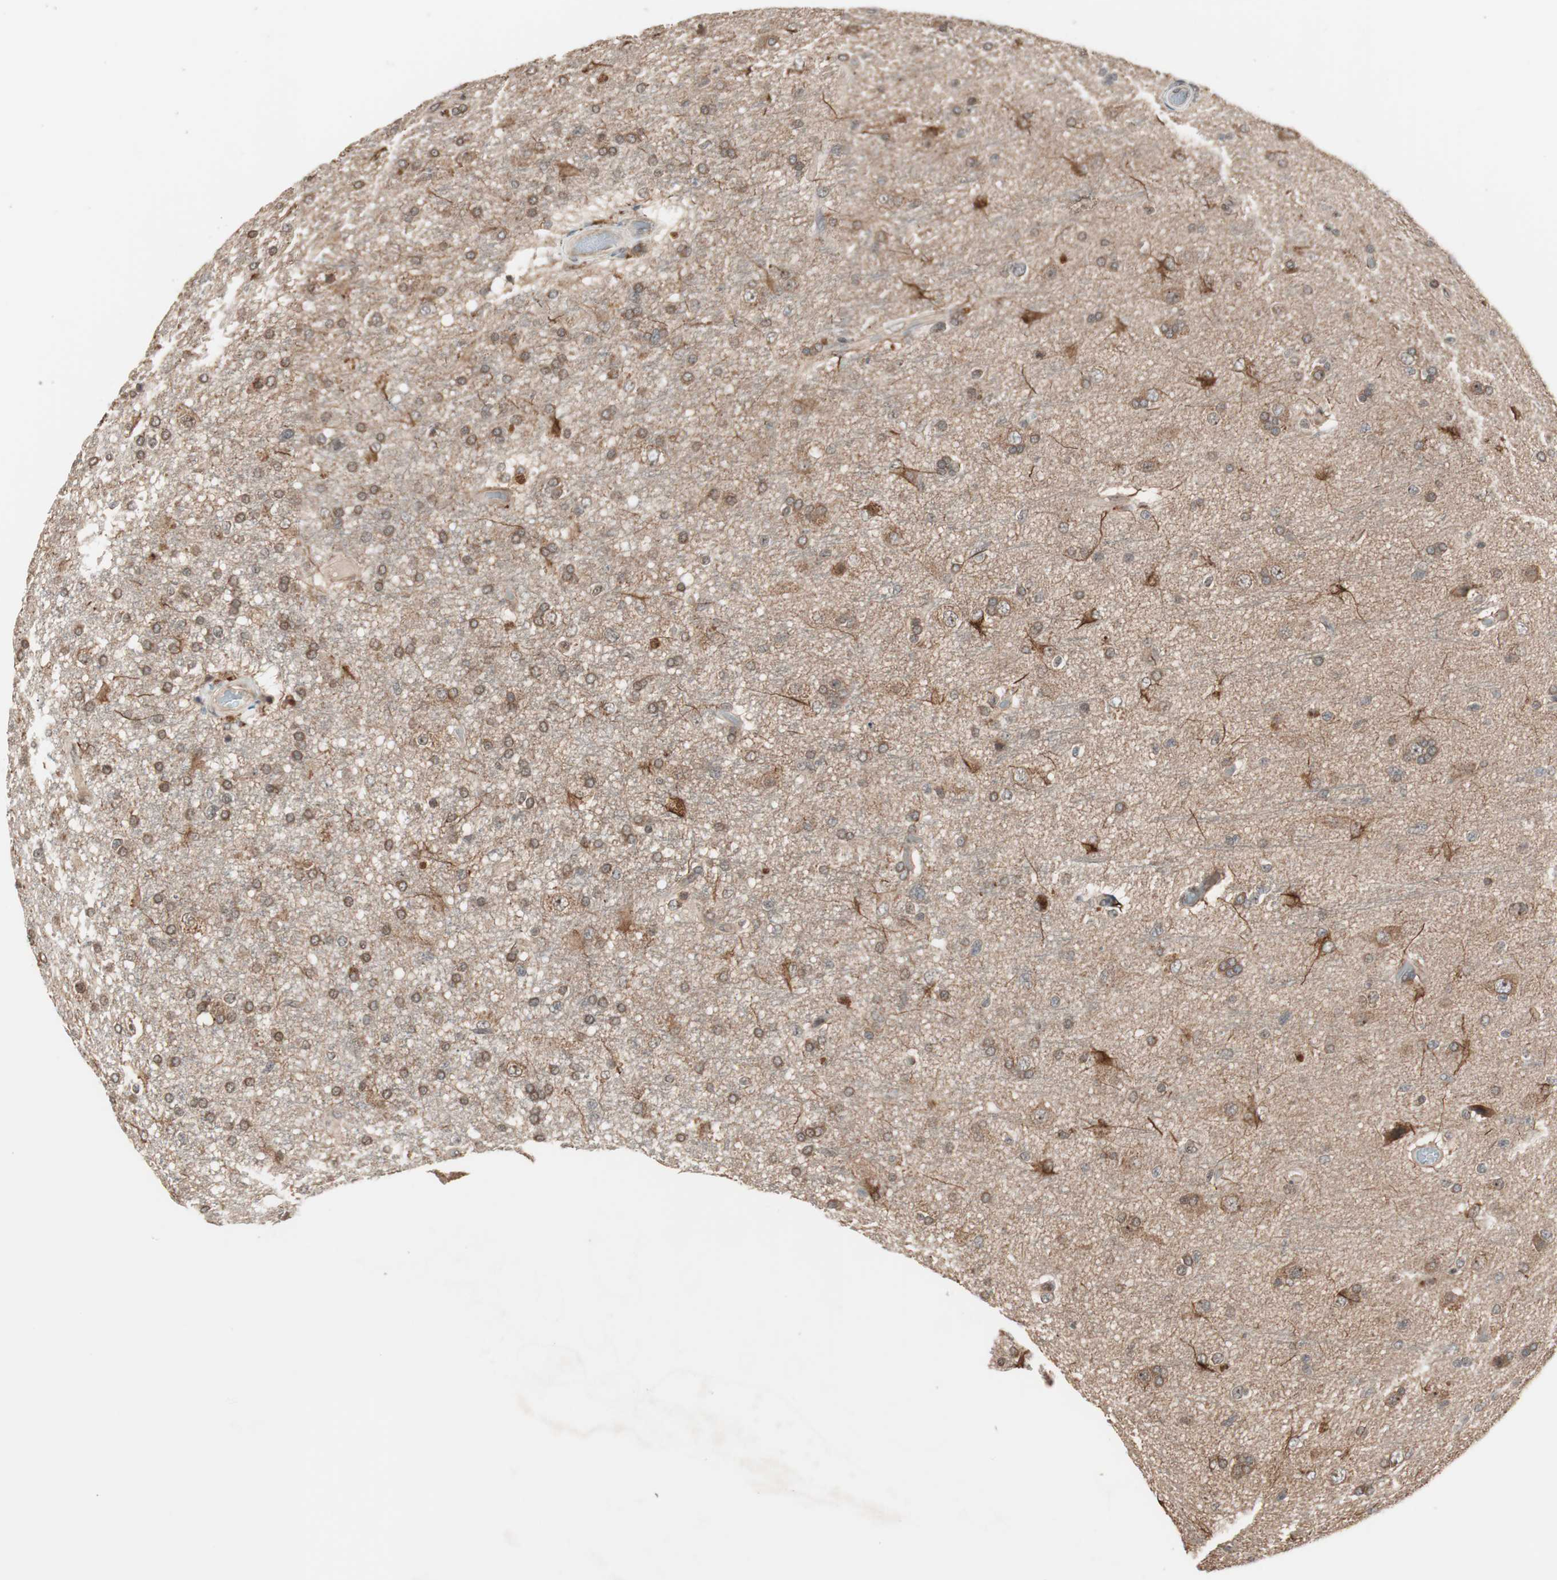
{"staining": {"intensity": "moderate", "quantity": ">75%", "location": "cytoplasmic/membranous"}, "tissue": "glioma", "cell_type": "Tumor cells", "image_type": "cancer", "snomed": [{"axis": "morphology", "description": "Glioma, malignant, High grade"}, {"axis": "topography", "description": "Brain"}], "caption": "Moderate cytoplasmic/membranous positivity is present in approximately >75% of tumor cells in glioma. The protein is stained brown, and the nuclei are stained in blue (DAB (3,3'-diaminobenzidine) IHC with brightfield microscopy, high magnification).", "gene": "FBXO5", "patient": {"sex": "male", "age": 33}}